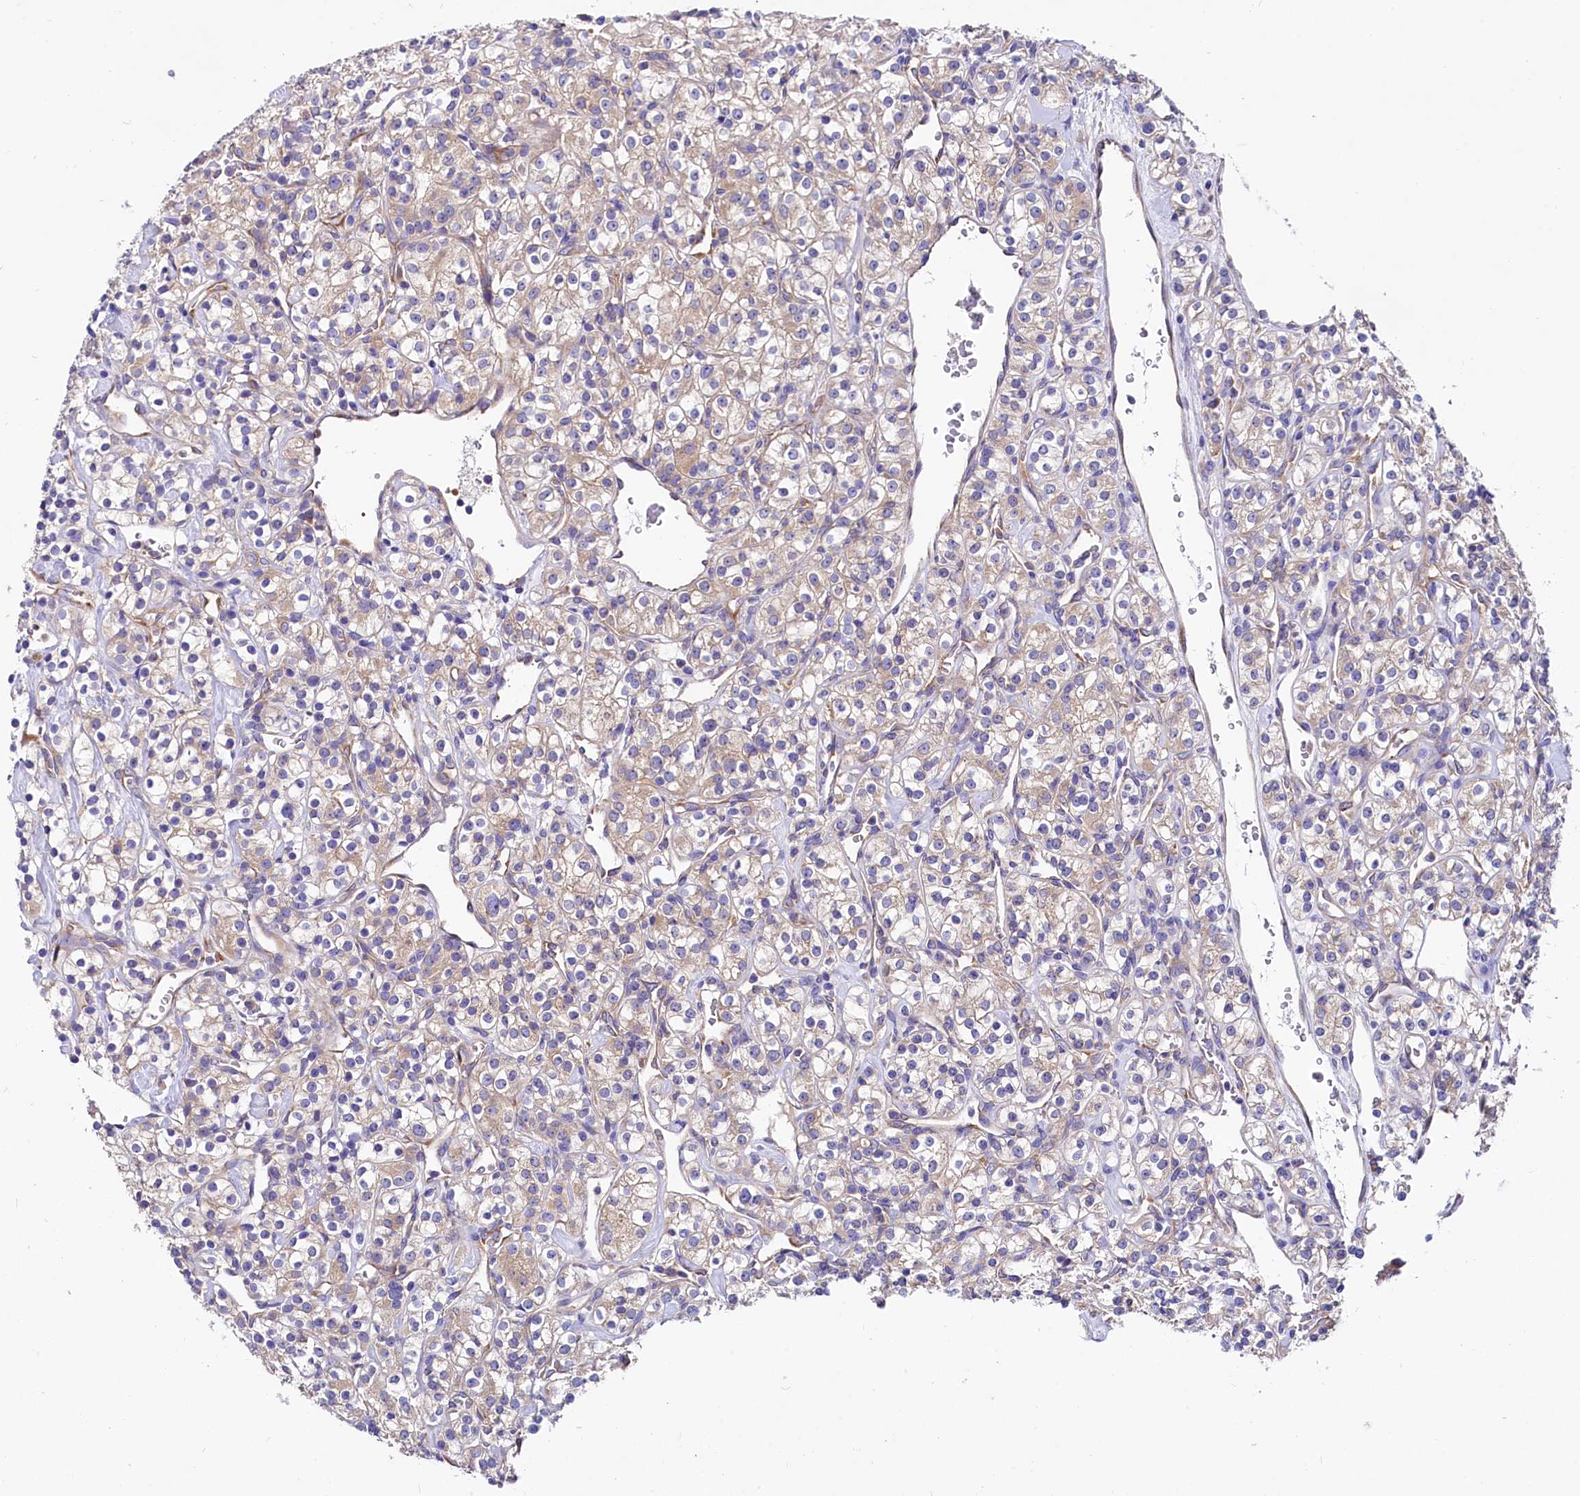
{"staining": {"intensity": "weak", "quantity": "25%-75%", "location": "cytoplasmic/membranous"}, "tissue": "renal cancer", "cell_type": "Tumor cells", "image_type": "cancer", "snomed": [{"axis": "morphology", "description": "Adenocarcinoma, NOS"}, {"axis": "topography", "description": "Kidney"}], "caption": "DAB immunohistochemical staining of renal cancer (adenocarcinoma) demonstrates weak cytoplasmic/membranous protein positivity in about 25%-75% of tumor cells.", "gene": "QARS1", "patient": {"sex": "male", "age": 77}}